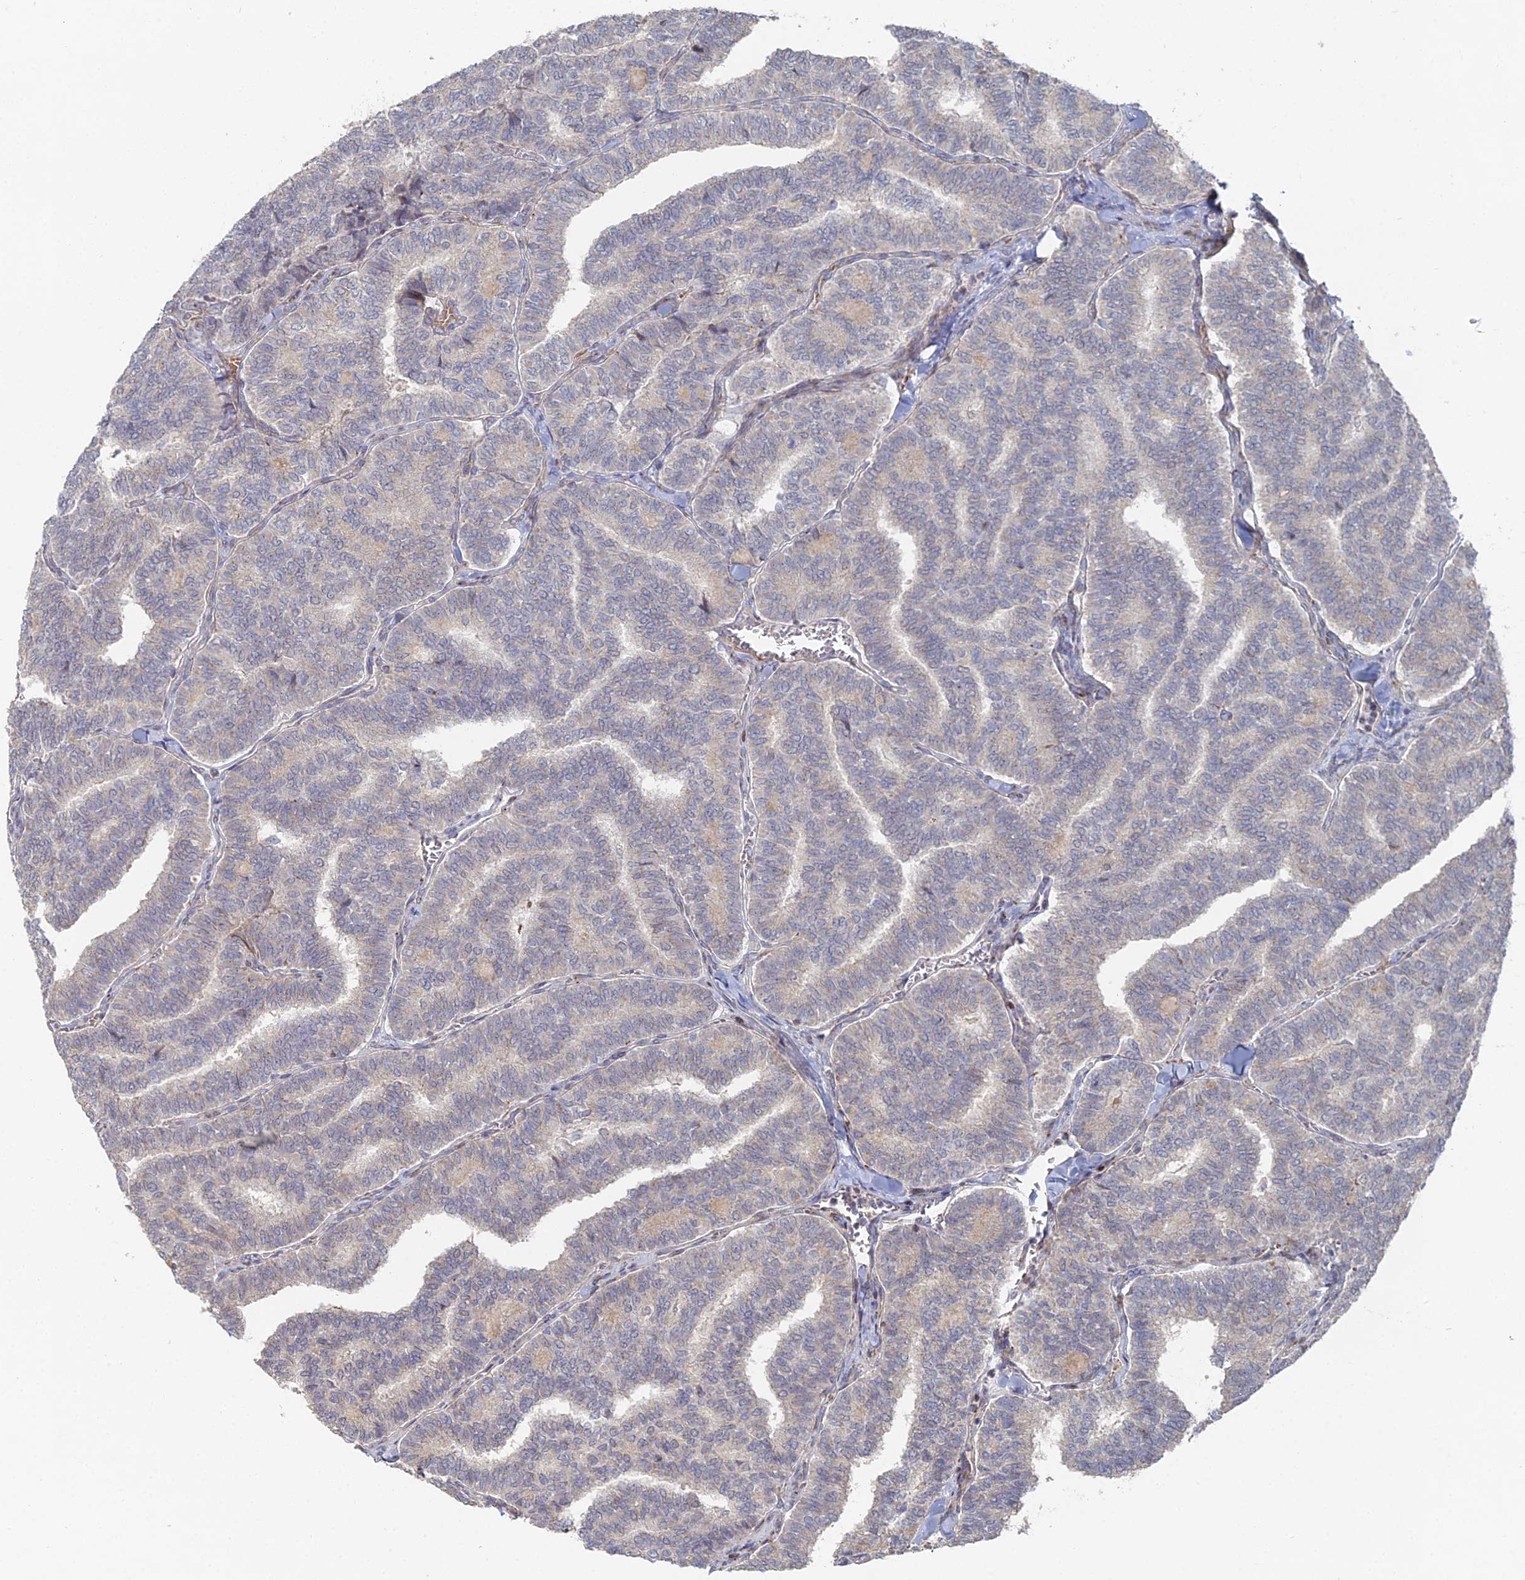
{"staining": {"intensity": "negative", "quantity": "none", "location": "none"}, "tissue": "thyroid cancer", "cell_type": "Tumor cells", "image_type": "cancer", "snomed": [{"axis": "morphology", "description": "Papillary adenocarcinoma, NOS"}, {"axis": "topography", "description": "Thyroid gland"}], "caption": "An image of human thyroid papillary adenocarcinoma is negative for staining in tumor cells. (Immunohistochemistry, brightfield microscopy, high magnification).", "gene": "SGMS1", "patient": {"sex": "female", "age": 35}}